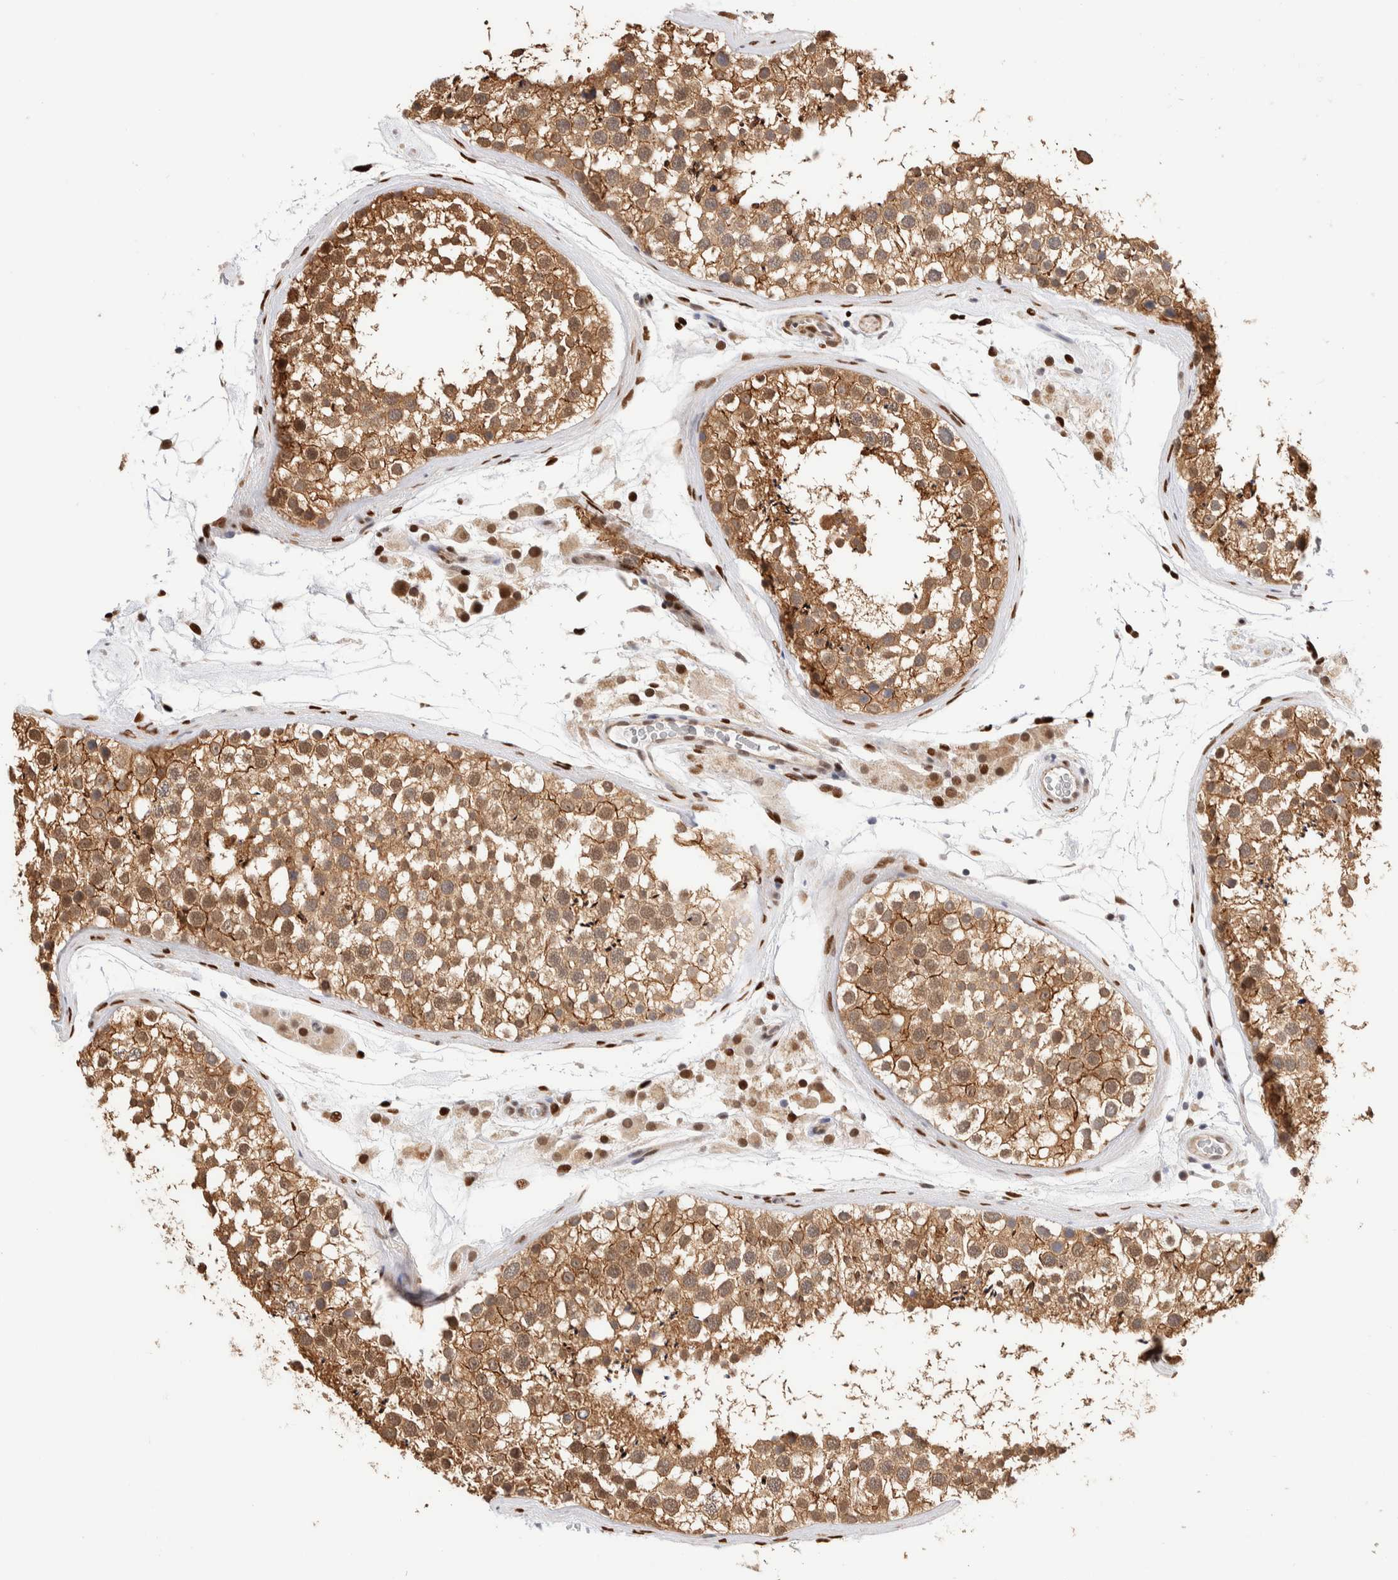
{"staining": {"intensity": "moderate", "quantity": ">75%", "location": "cytoplasmic/membranous"}, "tissue": "testis", "cell_type": "Cells in seminiferous ducts", "image_type": "normal", "snomed": [{"axis": "morphology", "description": "Normal tissue, NOS"}, {"axis": "topography", "description": "Testis"}], "caption": "Moderate cytoplasmic/membranous staining for a protein is identified in approximately >75% of cells in seminiferous ducts of unremarkable testis using immunohistochemistry (IHC).", "gene": "NSMAF", "patient": {"sex": "male", "age": 46}}